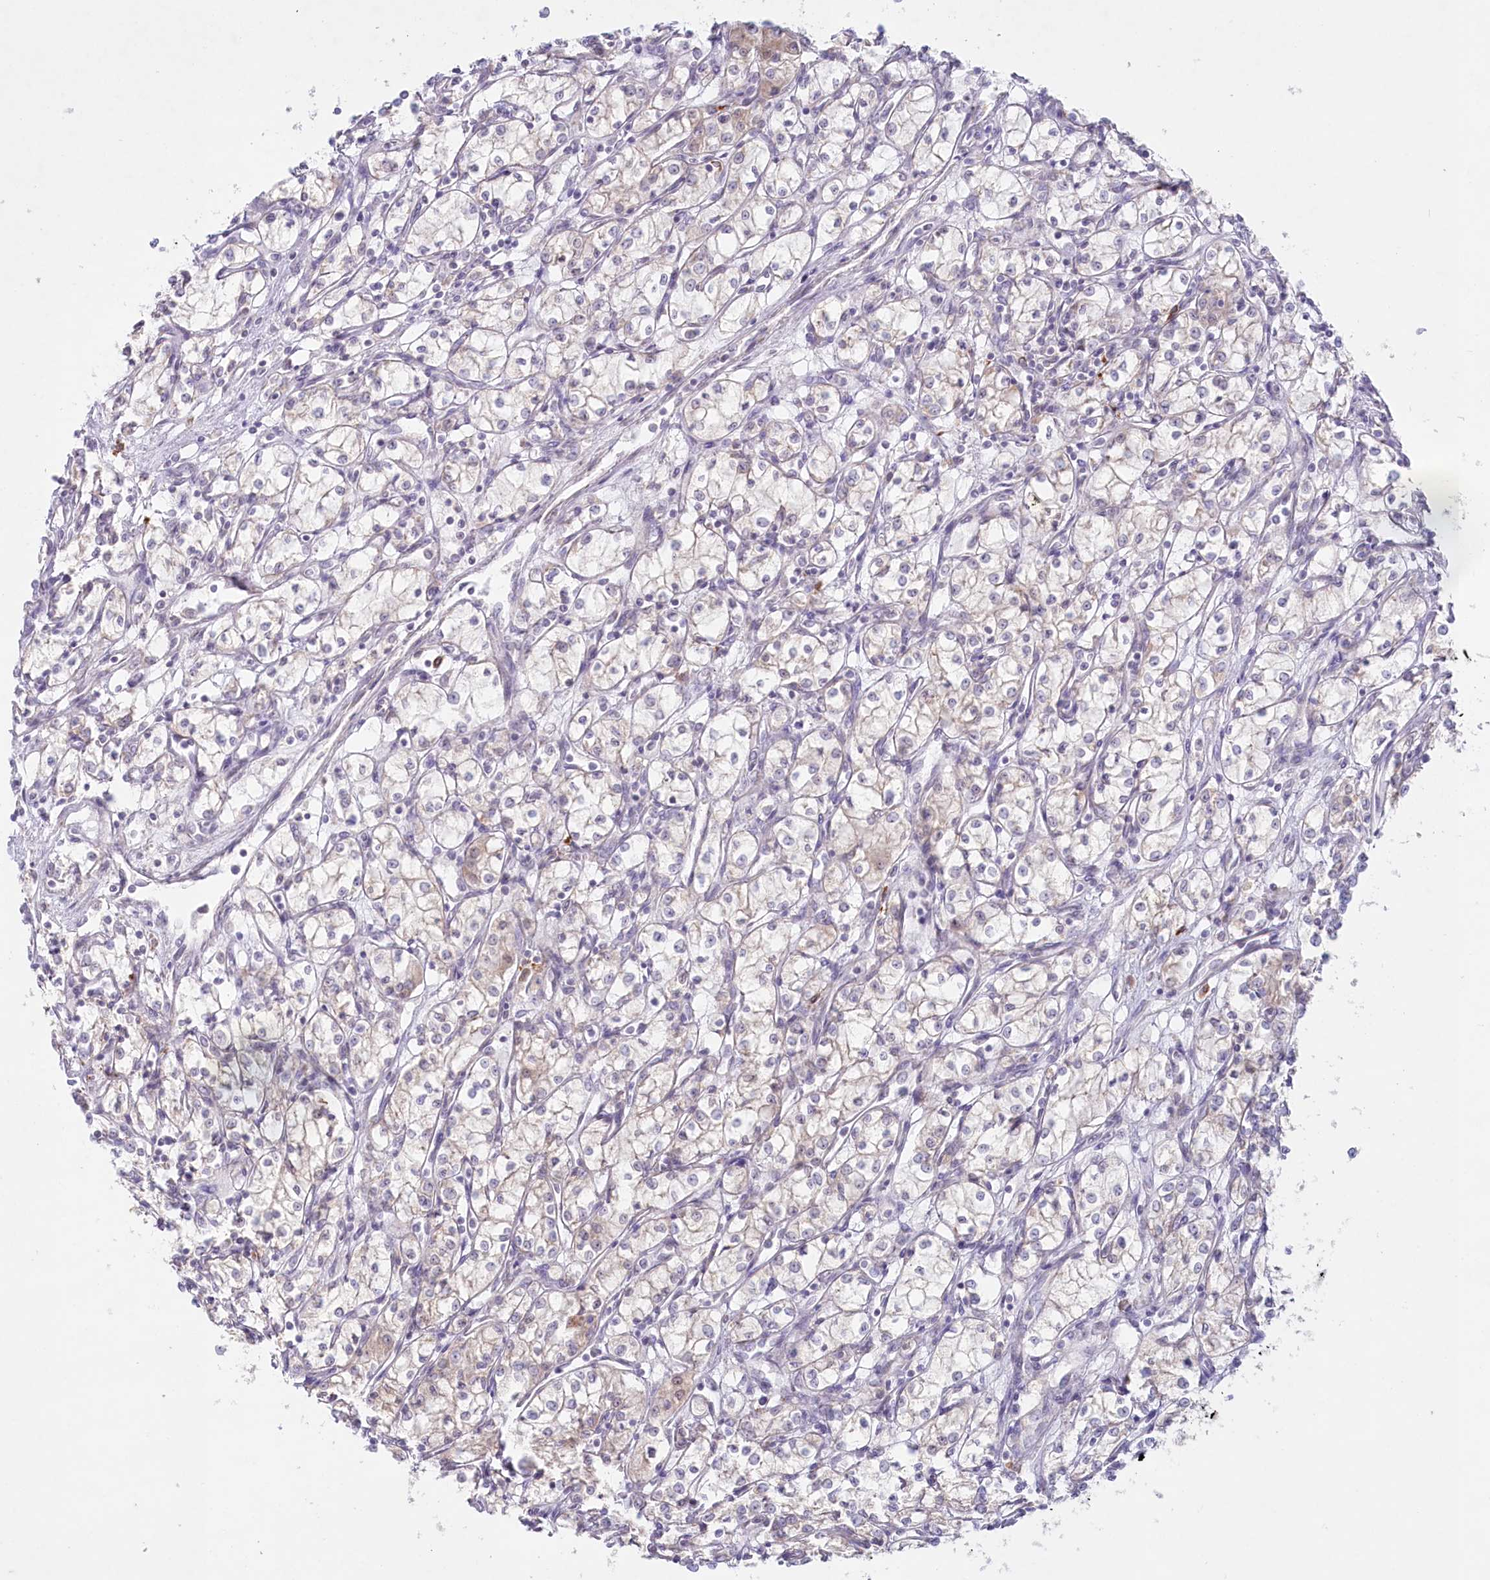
{"staining": {"intensity": "weak", "quantity": "<25%", "location": "cytoplasmic/membranous"}, "tissue": "renal cancer", "cell_type": "Tumor cells", "image_type": "cancer", "snomed": [{"axis": "morphology", "description": "Adenocarcinoma, NOS"}, {"axis": "topography", "description": "Kidney"}], "caption": "Immunohistochemistry photomicrograph of human adenocarcinoma (renal) stained for a protein (brown), which exhibits no staining in tumor cells.", "gene": "PSAPL1", "patient": {"sex": "male", "age": 59}}